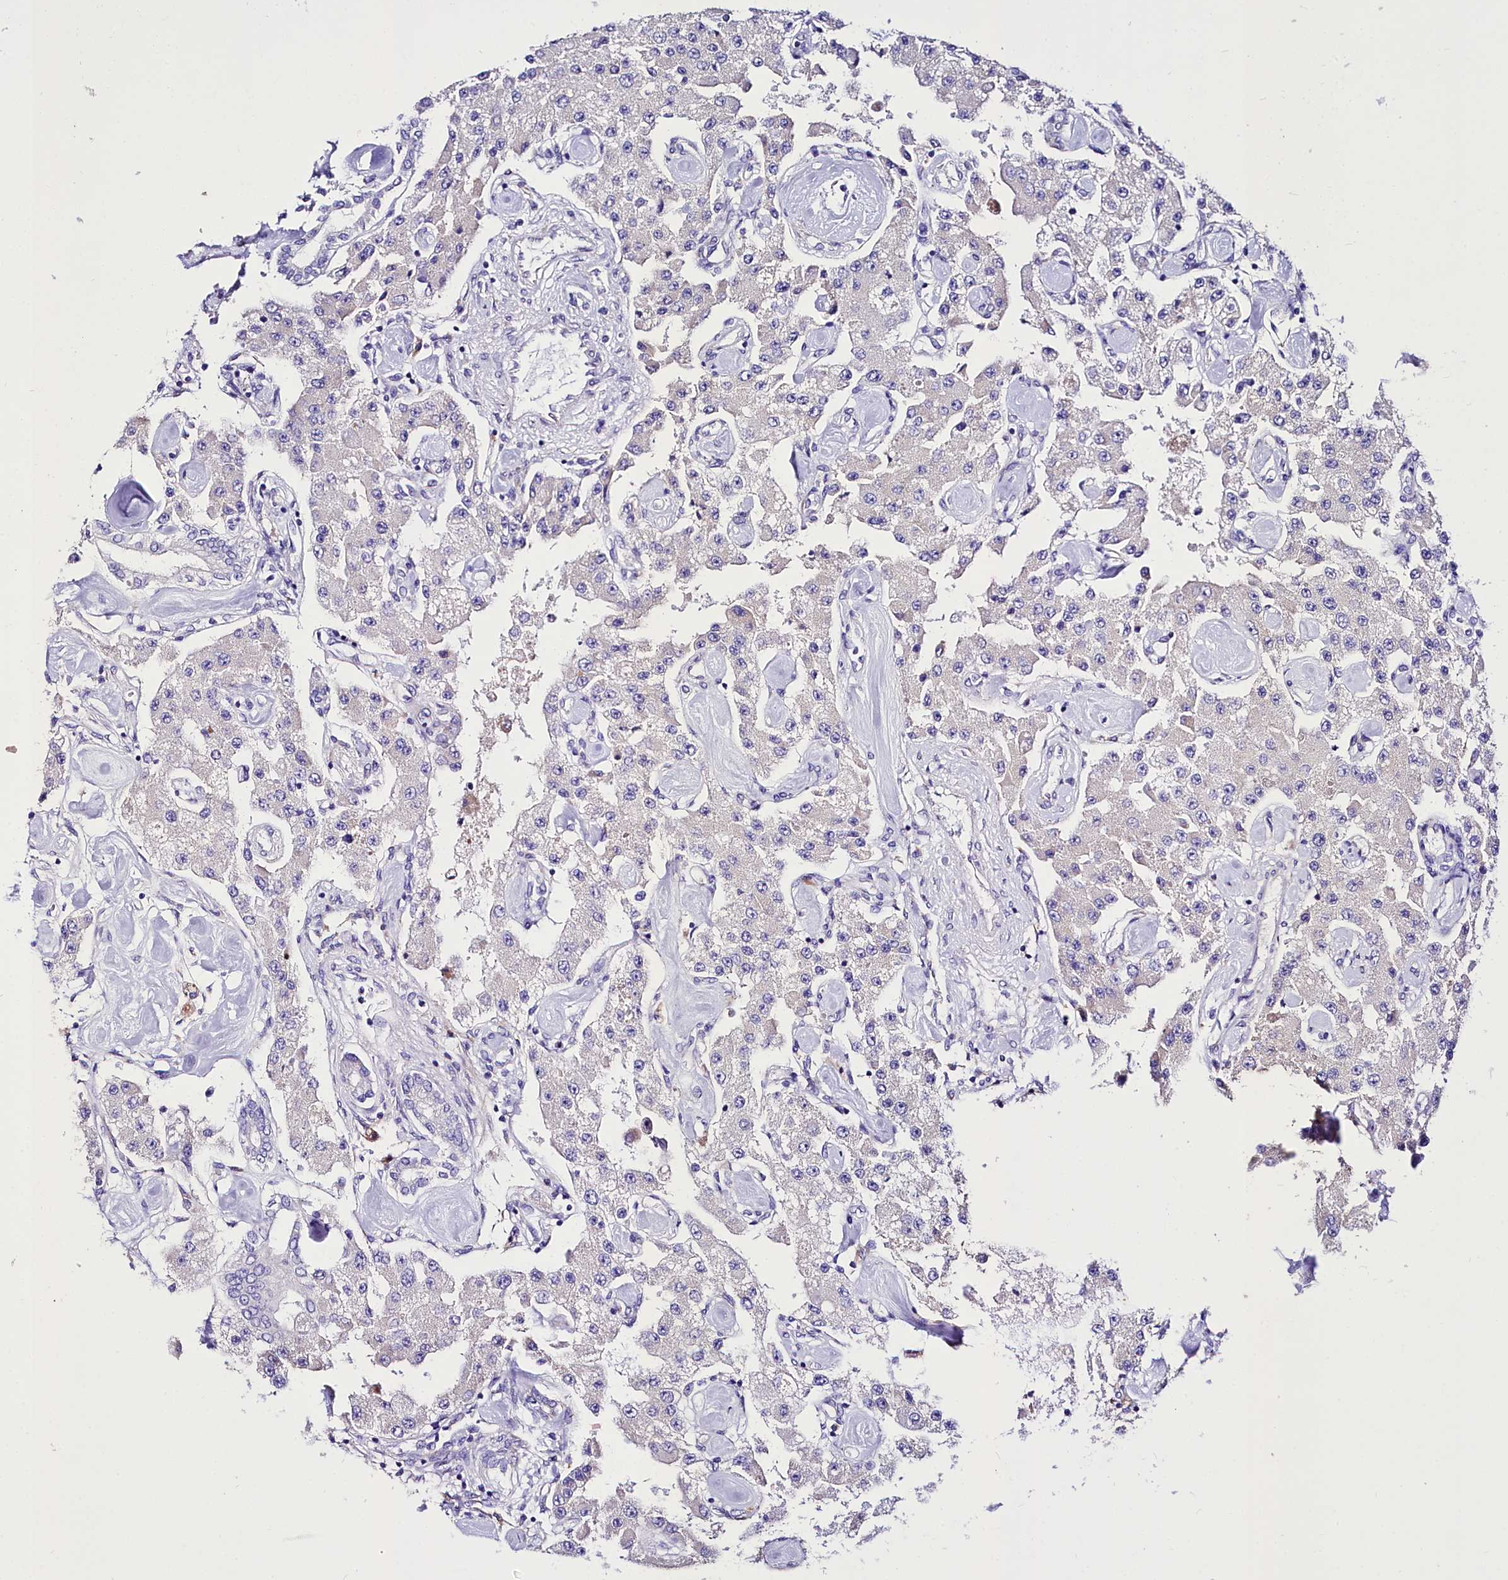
{"staining": {"intensity": "negative", "quantity": "none", "location": "none"}, "tissue": "carcinoid", "cell_type": "Tumor cells", "image_type": "cancer", "snomed": [{"axis": "morphology", "description": "Carcinoid, malignant, NOS"}, {"axis": "topography", "description": "Pancreas"}], "caption": "Histopathology image shows no protein staining in tumor cells of carcinoid tissue.", "gene": "A2ML1", "patient": {"sex": "male", "age": 41}}